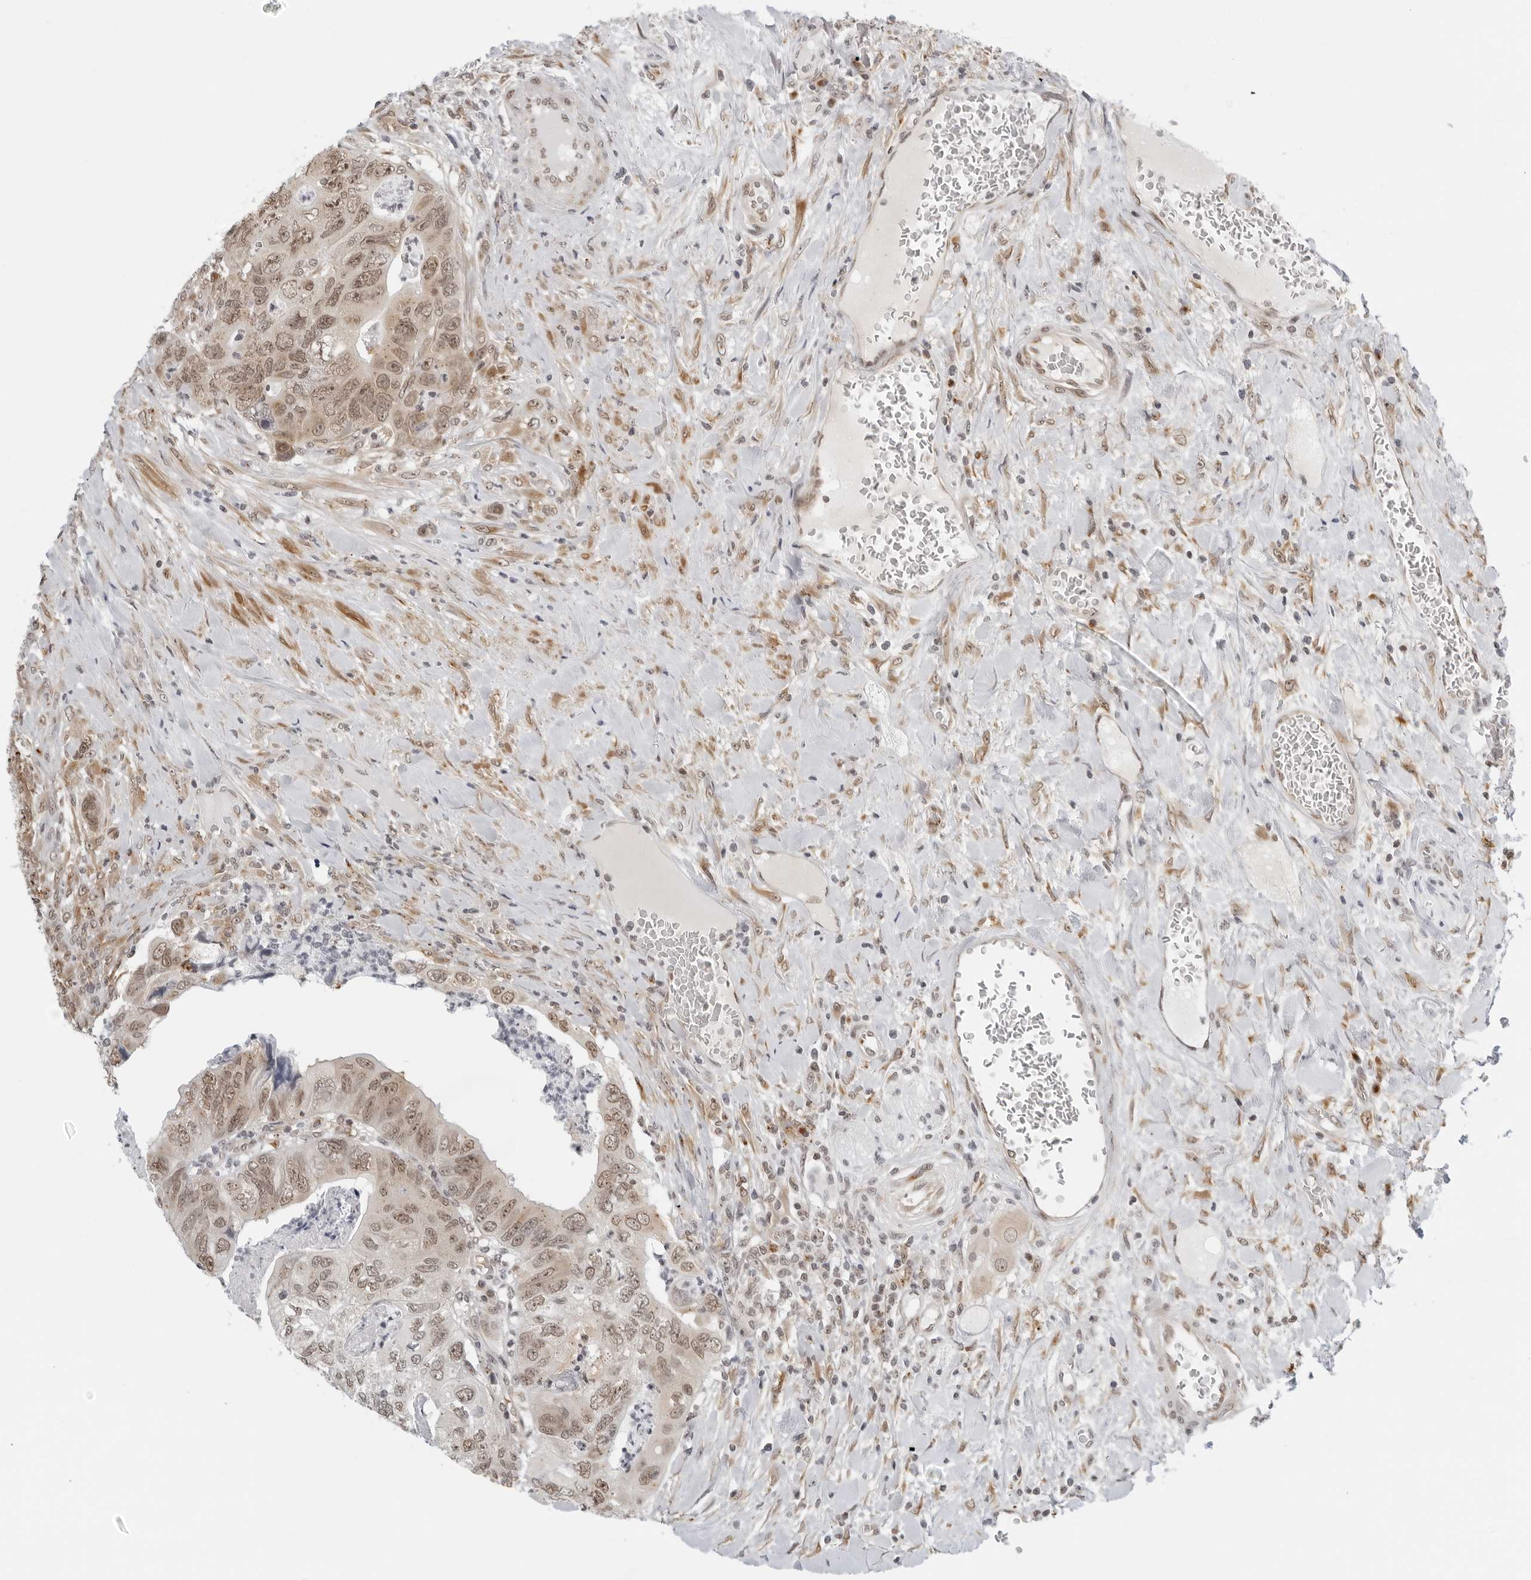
{"staining": {"intensity": "moderate", "quantity": ">75%", "location": "nuclear"}, "tissue": "colorectal cancer", "cell_type": "Tumor cells", "image_type": "cancer", "snomed": [{"axis": "morphology", "description": "Adenocarcinoma, NOS"}, {"axis": "topography", "description": "Rectum"}], "caption": "Immunohistochemical staining of colorectal cancer shows moderate nuclear protein positivity in approximately >75% of tumor cells.", "gene": "TOX4", "patient": {"sex": "male", "age": 63}}